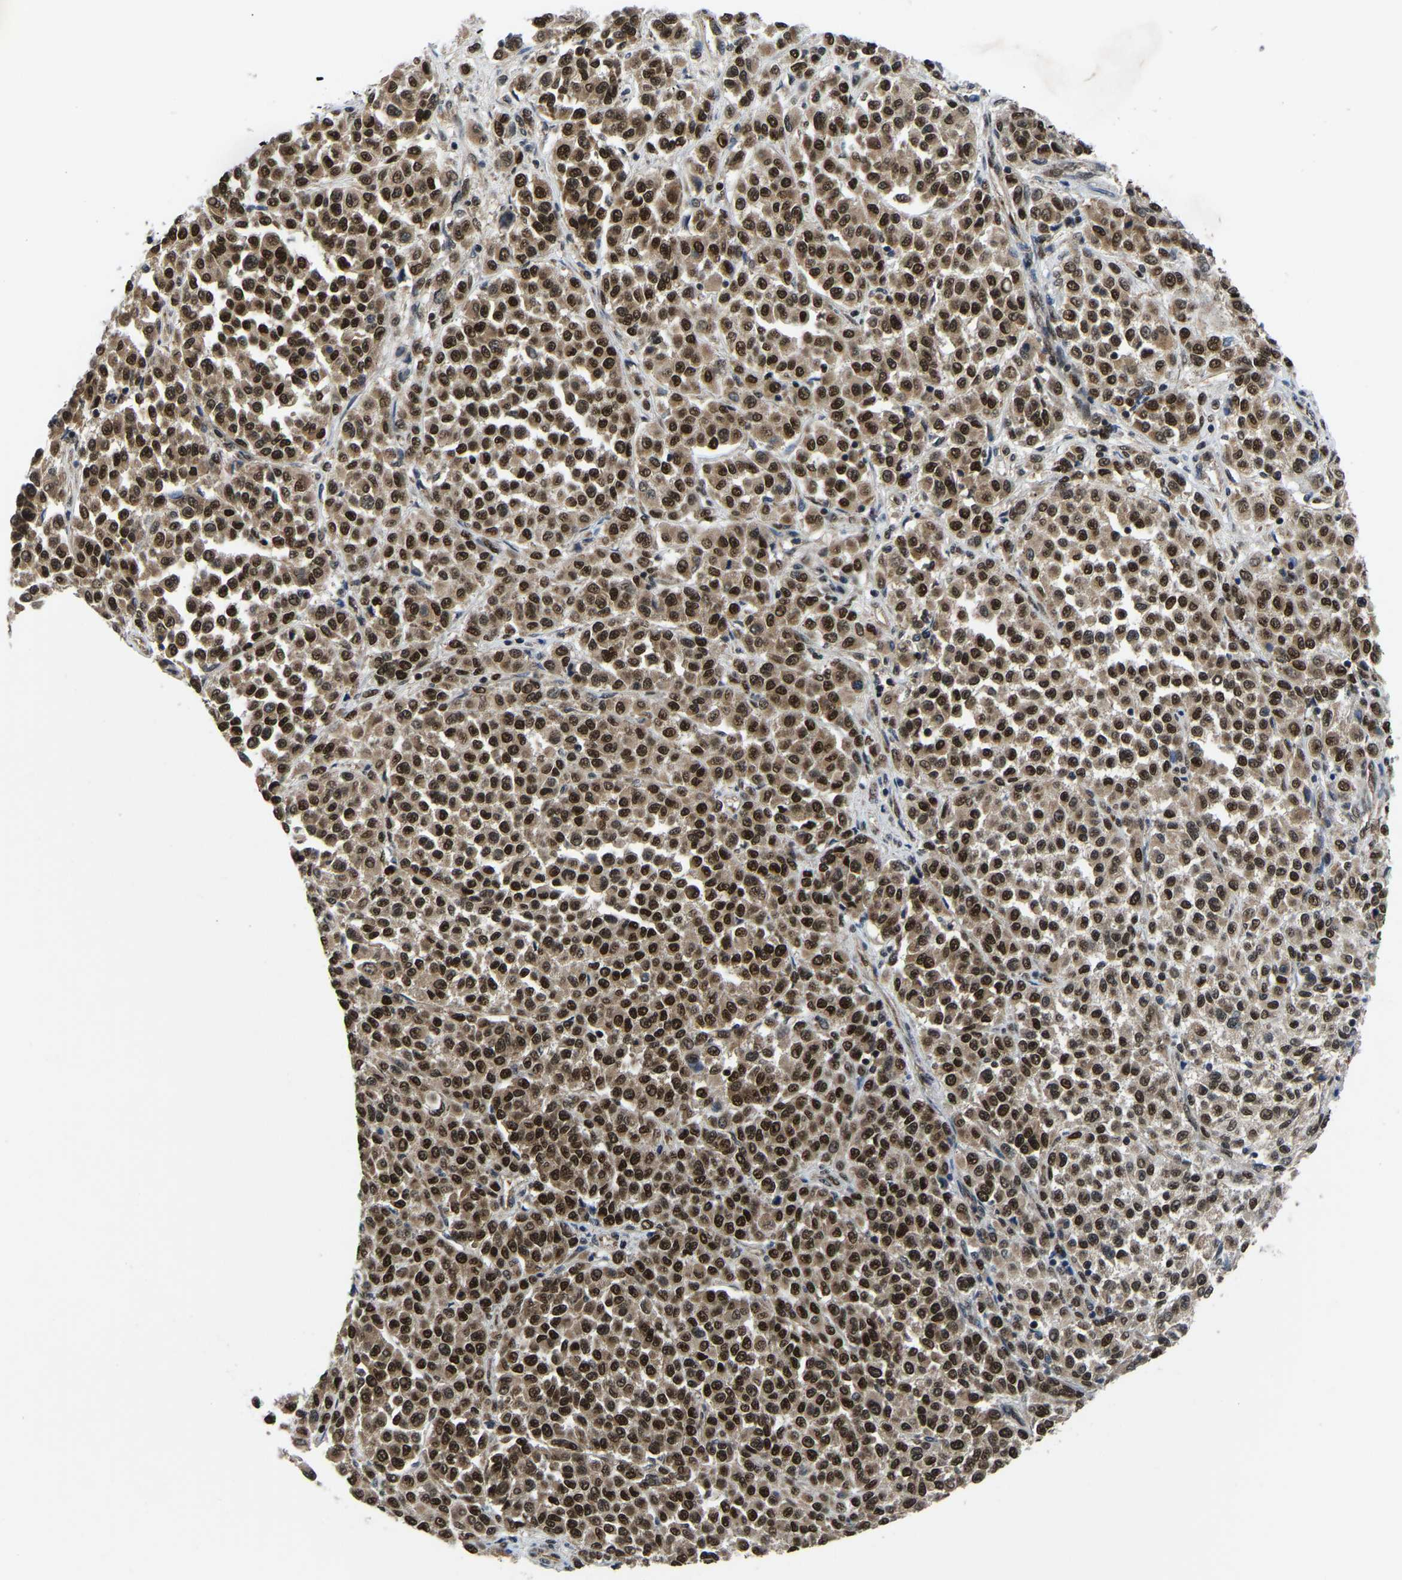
{"staining": {"intensity": "strong", "quantity": ">75%", "location": "cytoplasmic/membranous,nuclear"}, "tissue": "melanoma", "cell_type": "Tumor cells", "image_type": "cancer", "snomed": [{"axis": "morphology", "description": "Malignant melanoma, Metastatic site"}, {"axis": "topography", "description": "Pancreas"}], "caption": "Melanoma stained with a protein marker demonstrates strong staining in tumor cells.", "gene": "DFFA", "patient": {"sex": "female", "age": 30}}